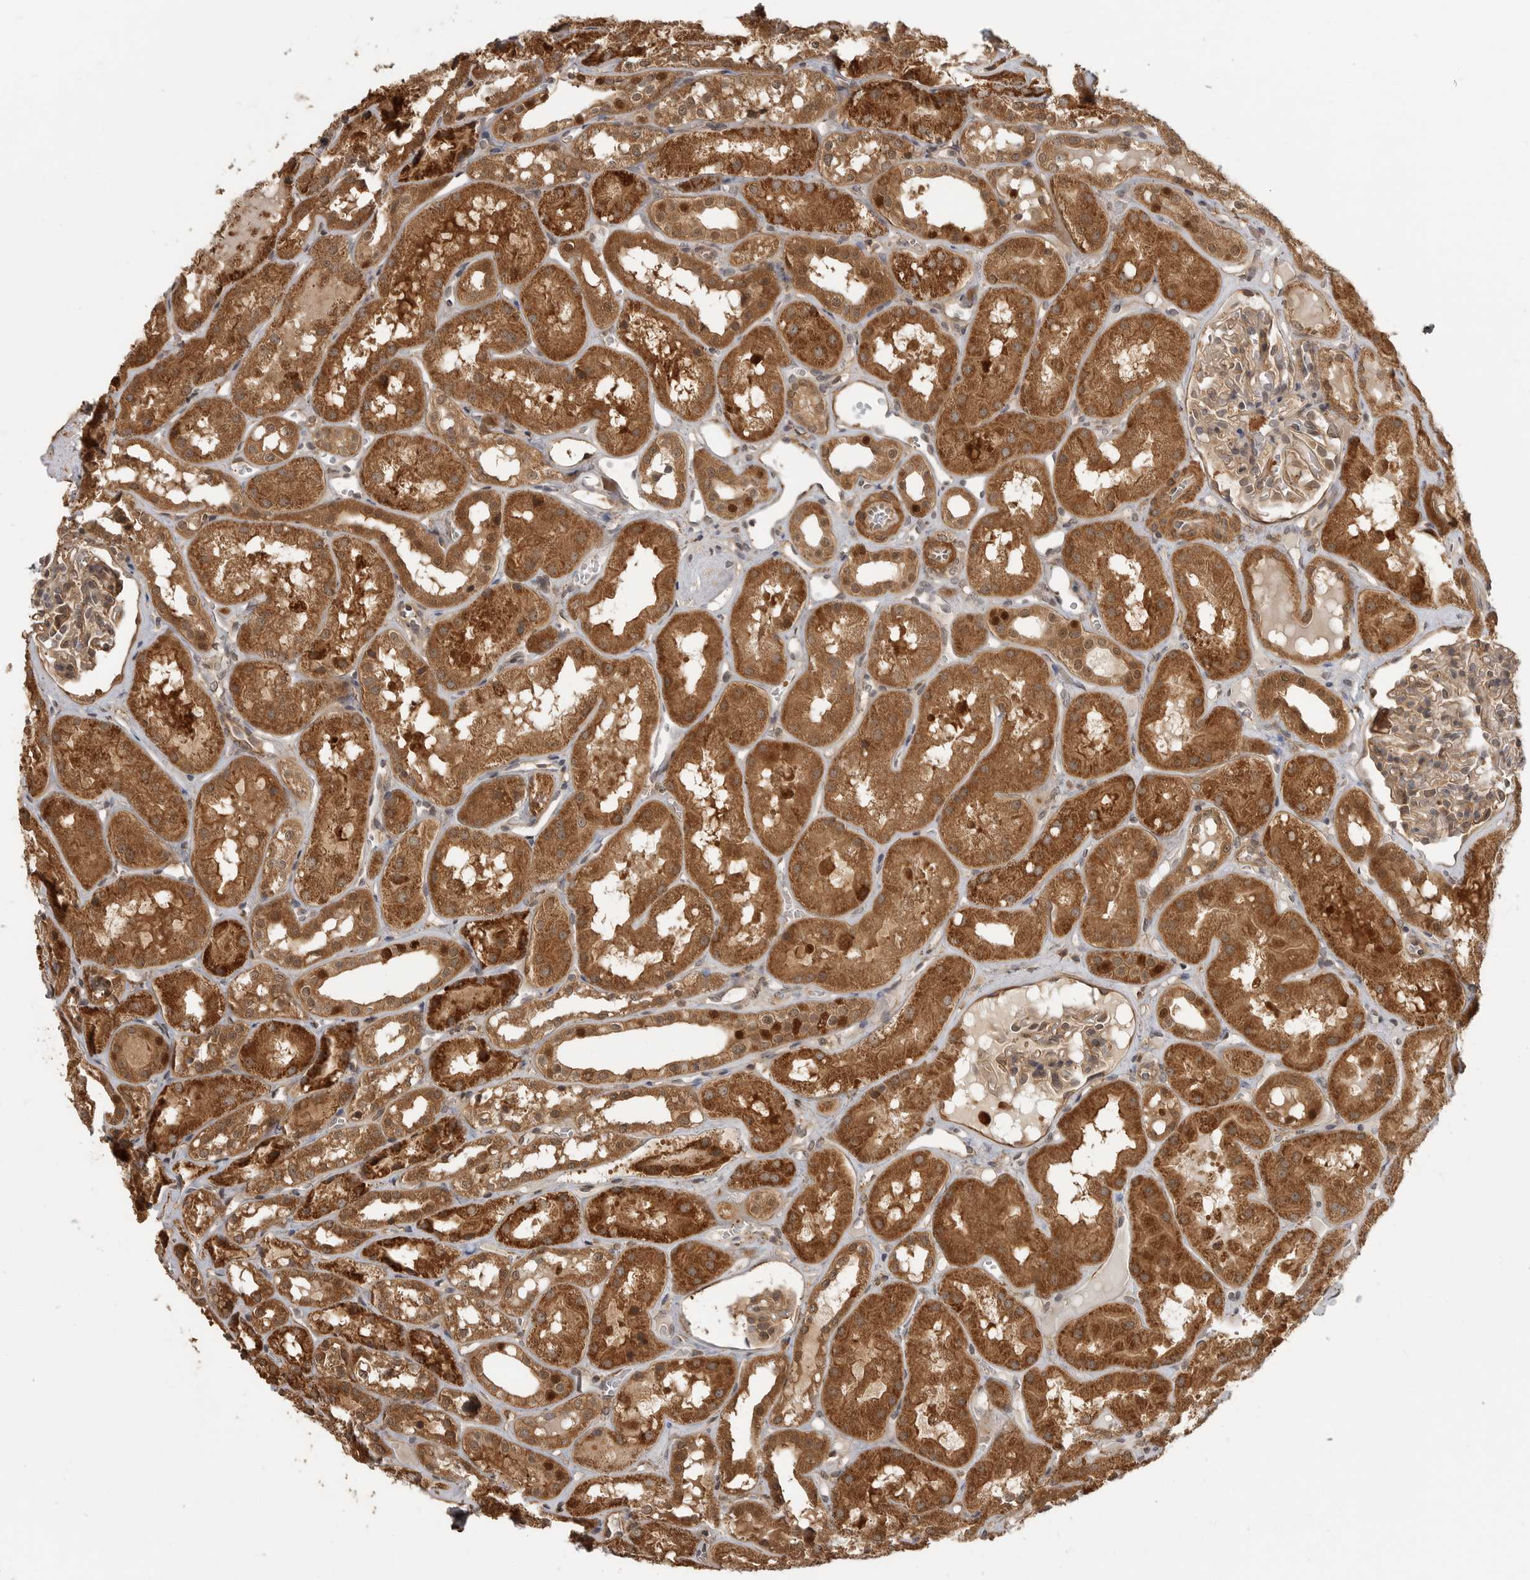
{"staining": {"intensity": "moderate", "quantity": ">75%", "location": "cytoplasmic/membranous"}, "tissue": "kidney", "cell_type": "Cells in glomeruli", "image_type": "normal", "snomed": [{"axis": "morphology", "description": "Normal tissue, NOS"}, {"axis": "topography", "description": "Kidney"}], "caption": "A brown stain labels moderate cytoplasmic/membranous positivity of a protein in cells in glomeruli of unremarkable kidney. (Brightfield microscopy of DAB IHC at high magnification).", "gene": "ERN1", "patient": {"sex": "male", "age": 16}}